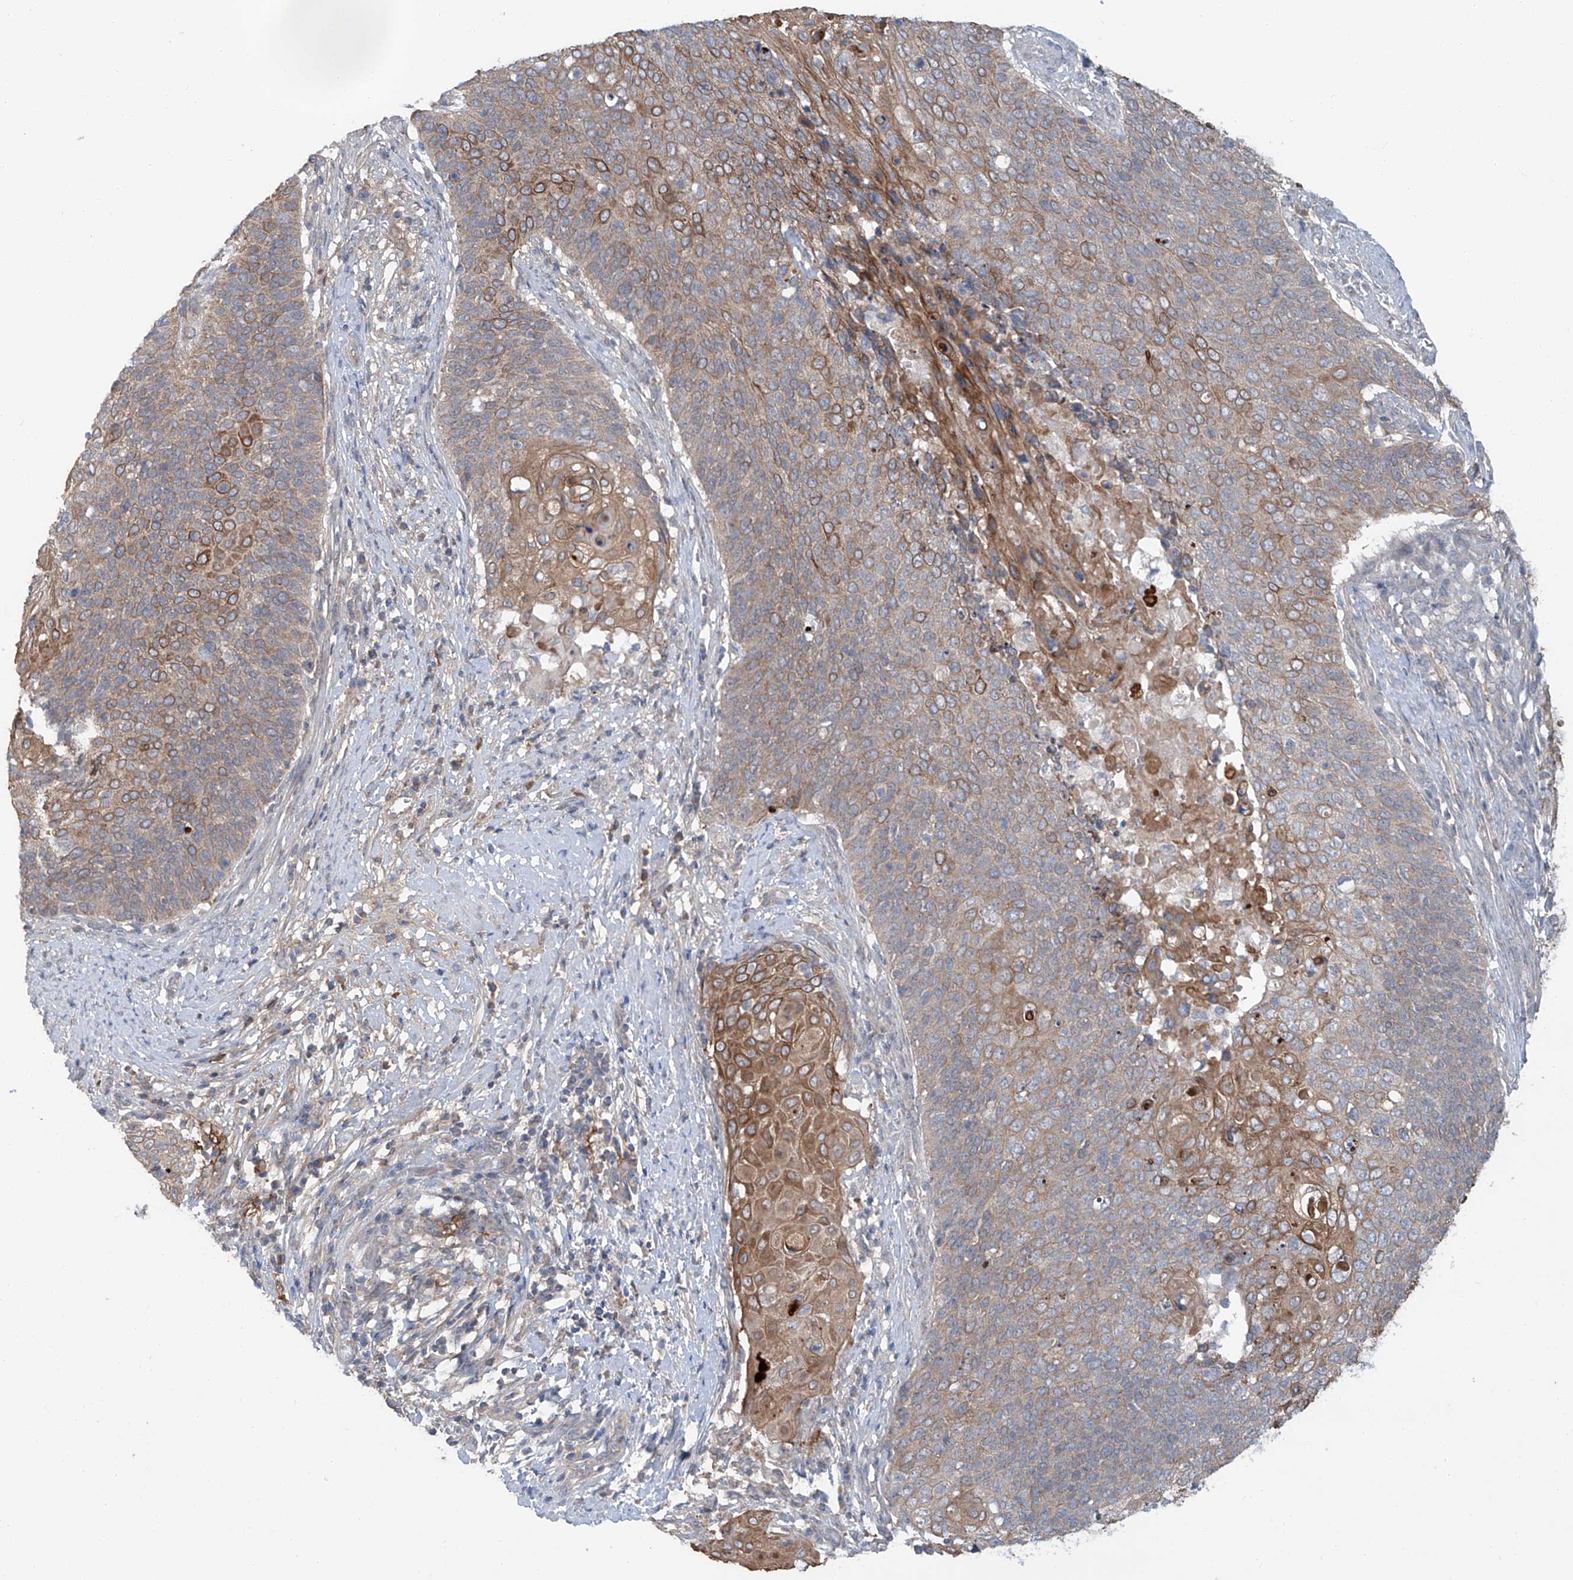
{"staining": {"intensity": "moderate", "quantity": ">75%", "location": "cytoplasmic/membranous"}, "tissue": "cervical cancer", "cell_type": "Tumor cells", "image_type": "cancer", "snomed": [{"axis": "morphology", "description": "Squamous cell carcinoma, NOS"}, {"axis": "topography", "description": "Cervix"}], "caption": "Immunohistochemistry (IHC) histopathology image of cervical cancer (squamous cell carcinoma) stained for a protein (brown), which exhibits medium levels of moderate cytoplasmic/membranous staining in about >75% of tumor cells.", "gene": "SIX4", "patient": {"sex": "female", "age": 39}}